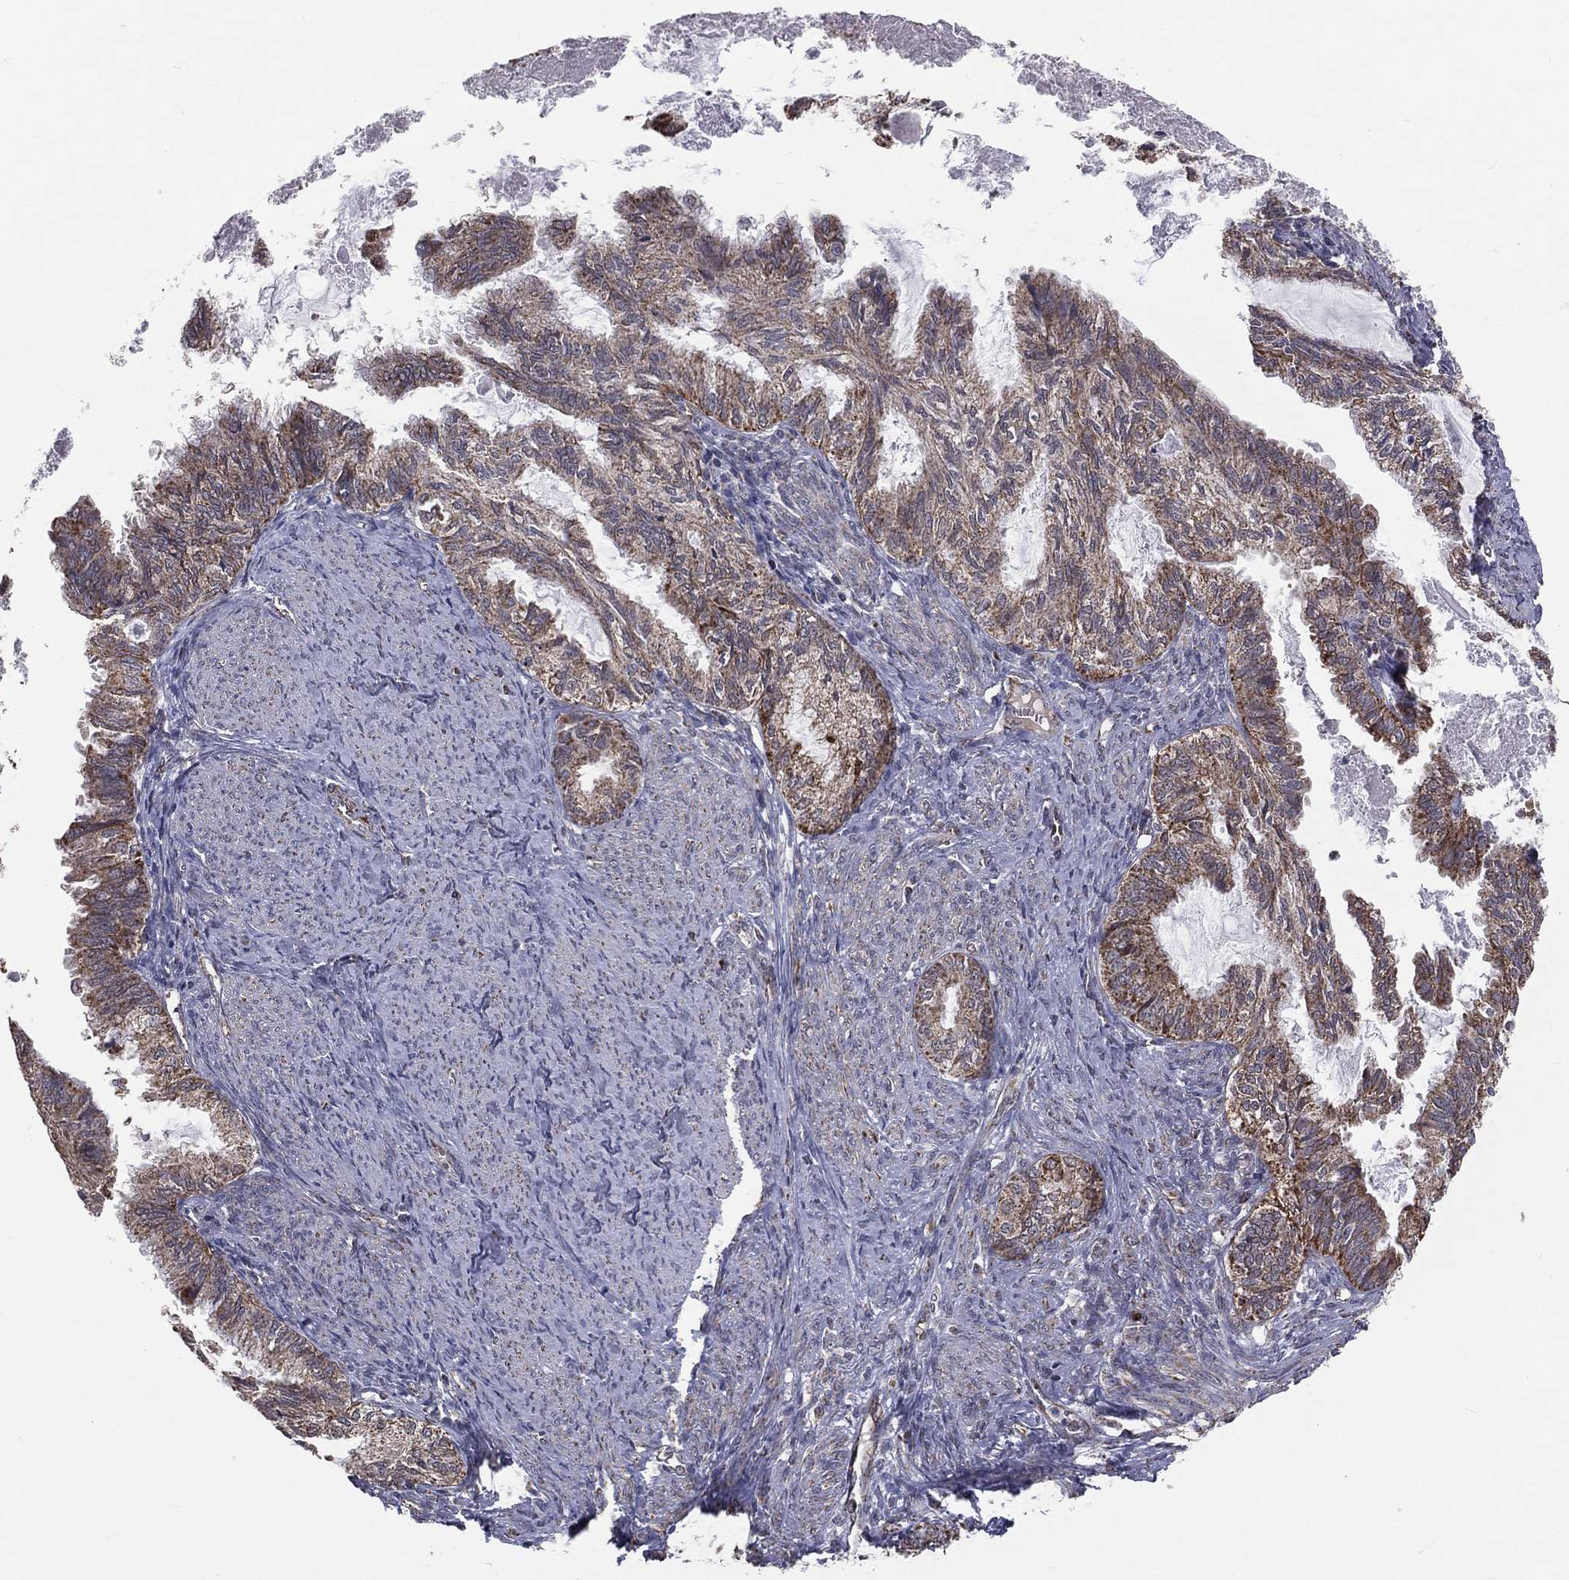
{"staining": {"intensity": "weak", "quantity": "25%-75%", "location": "cytoplasmic/membranous"}, "tissue": "endometrial cancer", "cell_type": "Tumor cells", "image_type": "cancer", "snomed": [{"axis": "morphology", "description": "Adenocarcinoma, NOS"}, {"axis": "topography", "description": "Endometrium"}], "caption": "Immunohistochemistry (DAB) staining of adenocarcinoma (endometrial) demonstrates weak cytoplasmic/membranous protein staining in about 25%-75% of tumor cells.", "gene": "MRPL46", "patient": {"sex": "female", "age": 86}}